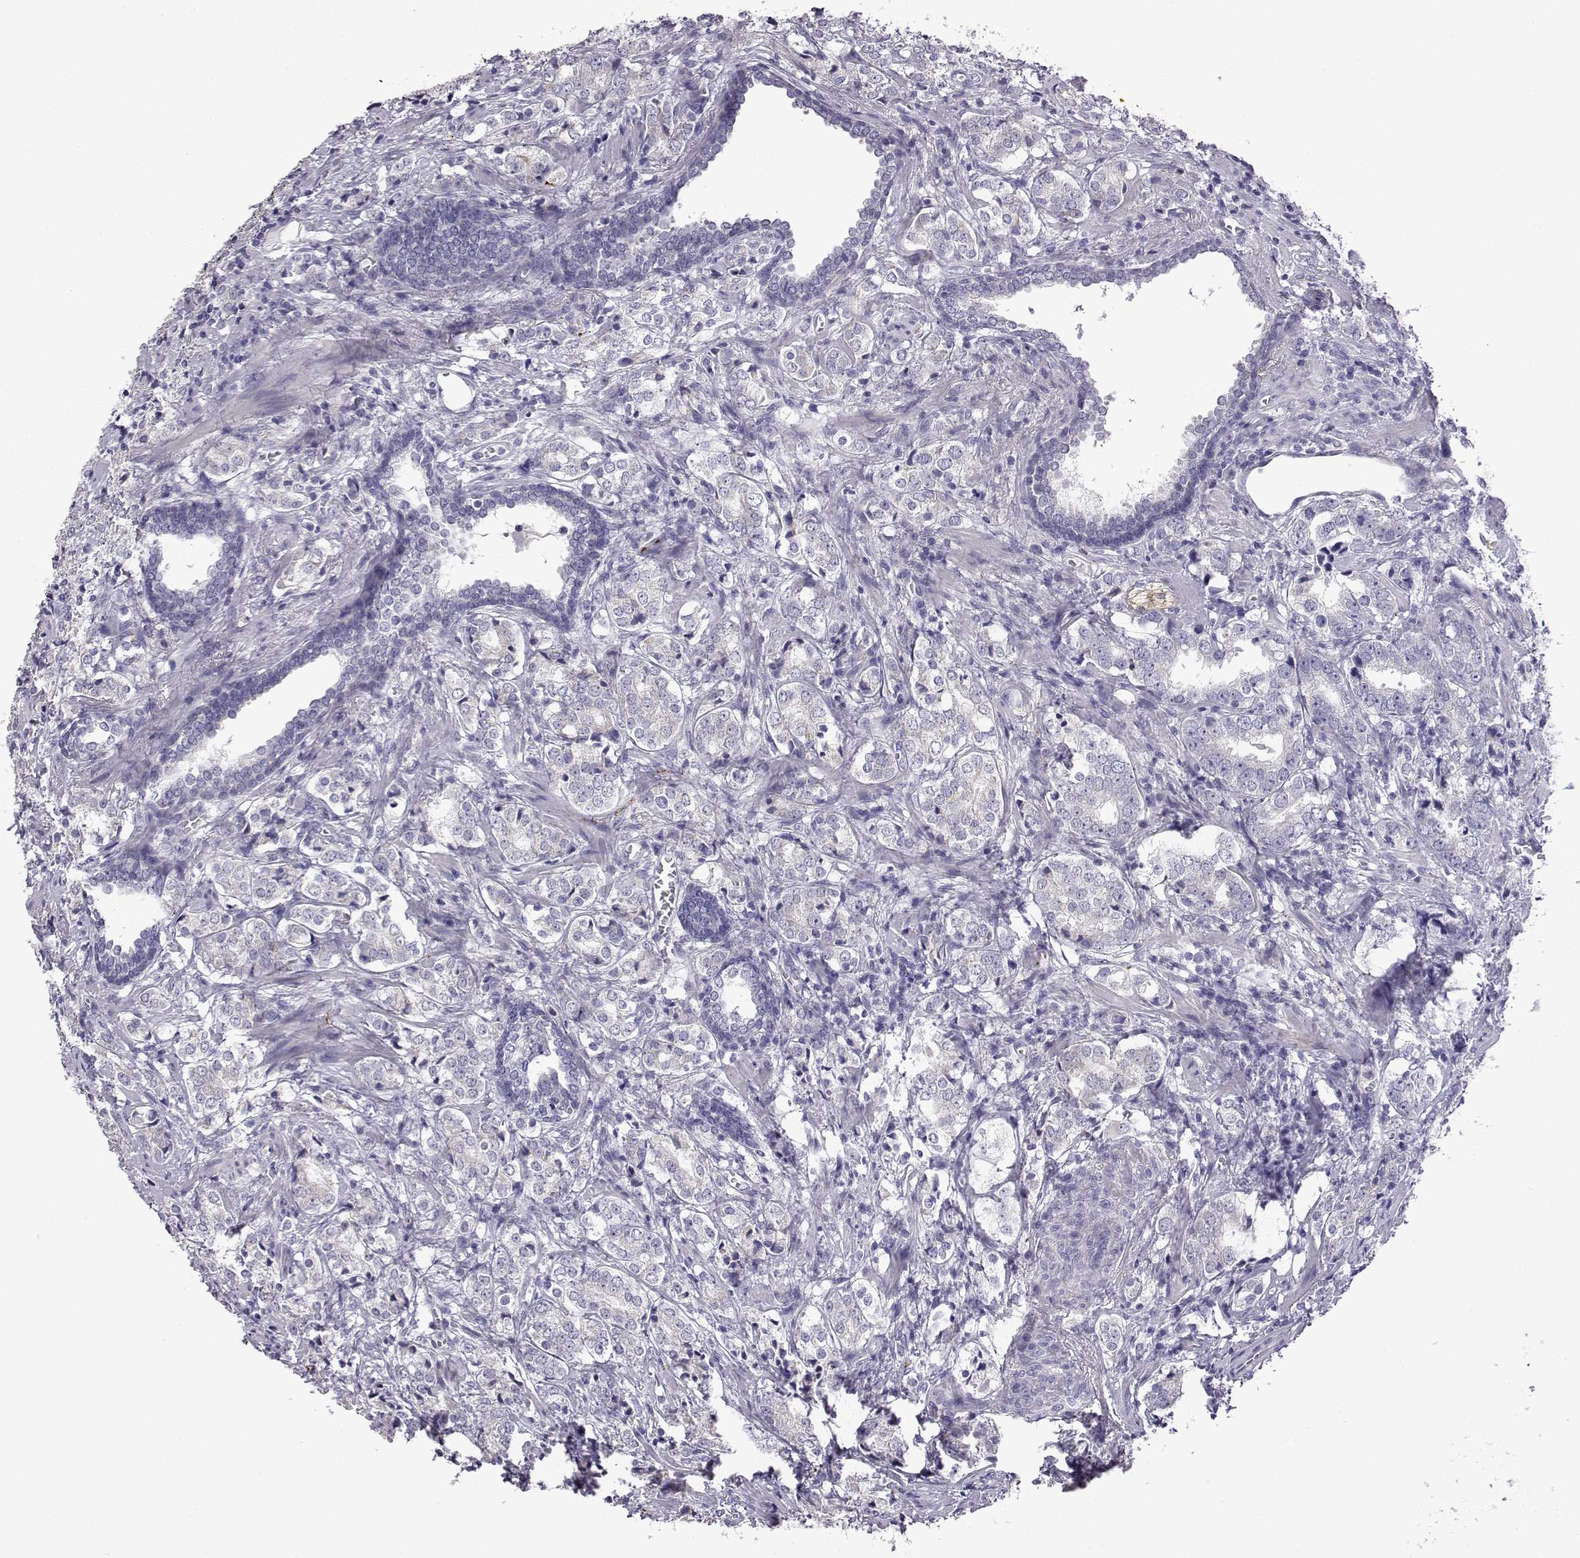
{"staining": {"intensity": "negative", "quantity": "none", "location": "none"}, "tissue": "prostate cancer", "cell_type": "Tumor cells", "image_type": "cancer", "snomed": [{"axis": "morphology", "description": "Adenocarcinoma, NOS"}, {"axis": "topography", "description": "Prostate and seminal vesicle, NOS"}], "caption": "Immunohistochemical staining of human prostate cancer (adenocarcinoma) shows no significant positivity in tumor cells.", "gene": "VGF", "patient": {"sex": "male", "age": 63}}